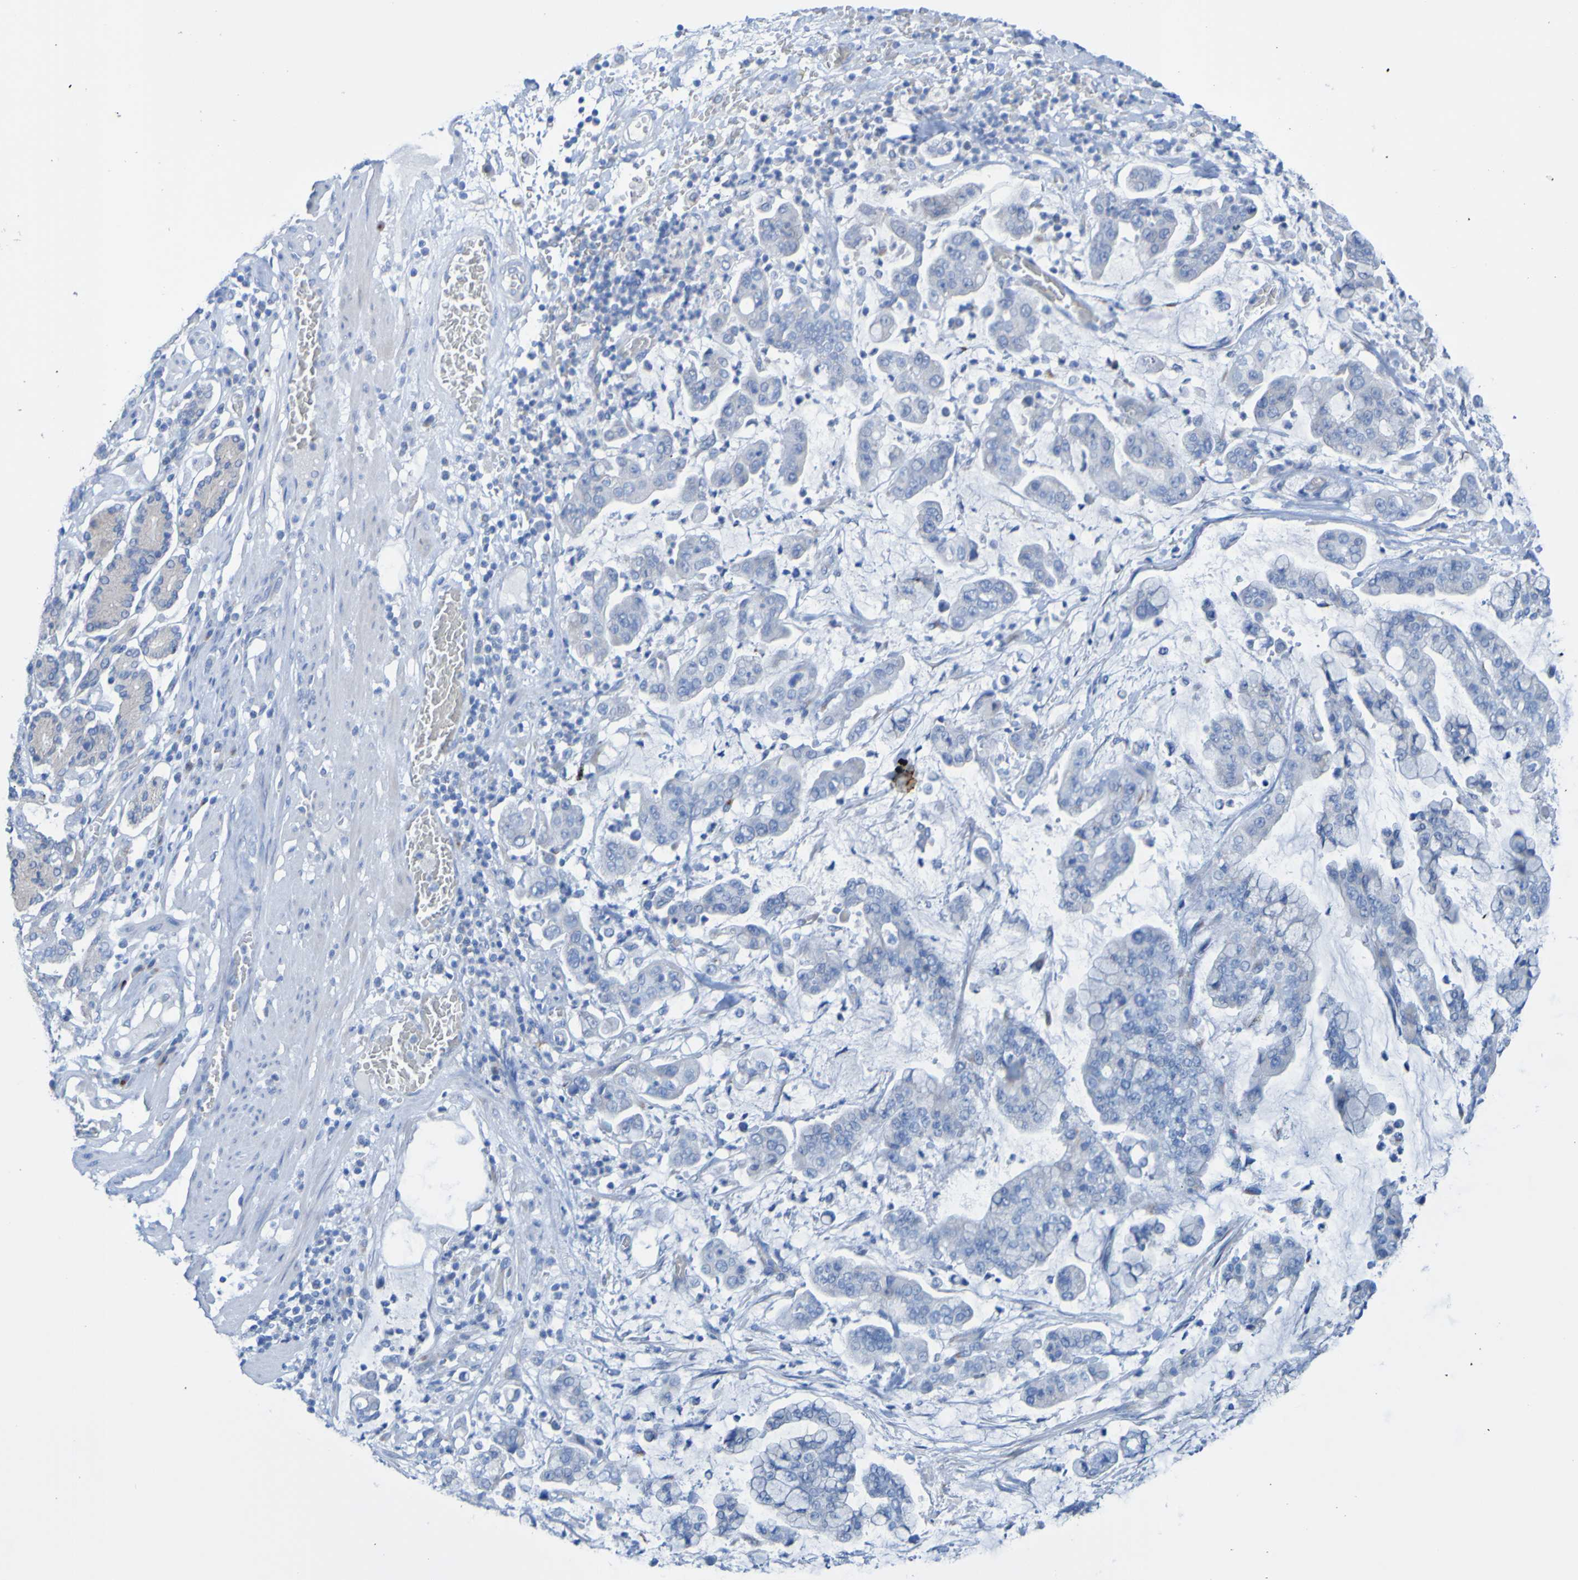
{"staining": {"intensity": "negative", "quantity": "none", "location": "none"}, "tissue": "stomach cancer", "cell_type": "Tumor cells", "image_type": "cancer", "snomed": [{"axis": "morphology", "description": "Normal tissue, NOS"}, {"axis": "morphology", "description": "Adenocarcinoma, NOS"}, {"axis": "topography", "description": "Stomach, upper"}, {"axis": "topography", "description": "Stomach"}], "caption": "Immunohistochemical staining of stomach cancer shows no significant positivity in tumor cells. (DAB immunohistochemistry visualized using brightfield microscopy, high magnification).", "gene": "ACMSD", "patient": {"sex": "male", "age": 76}}